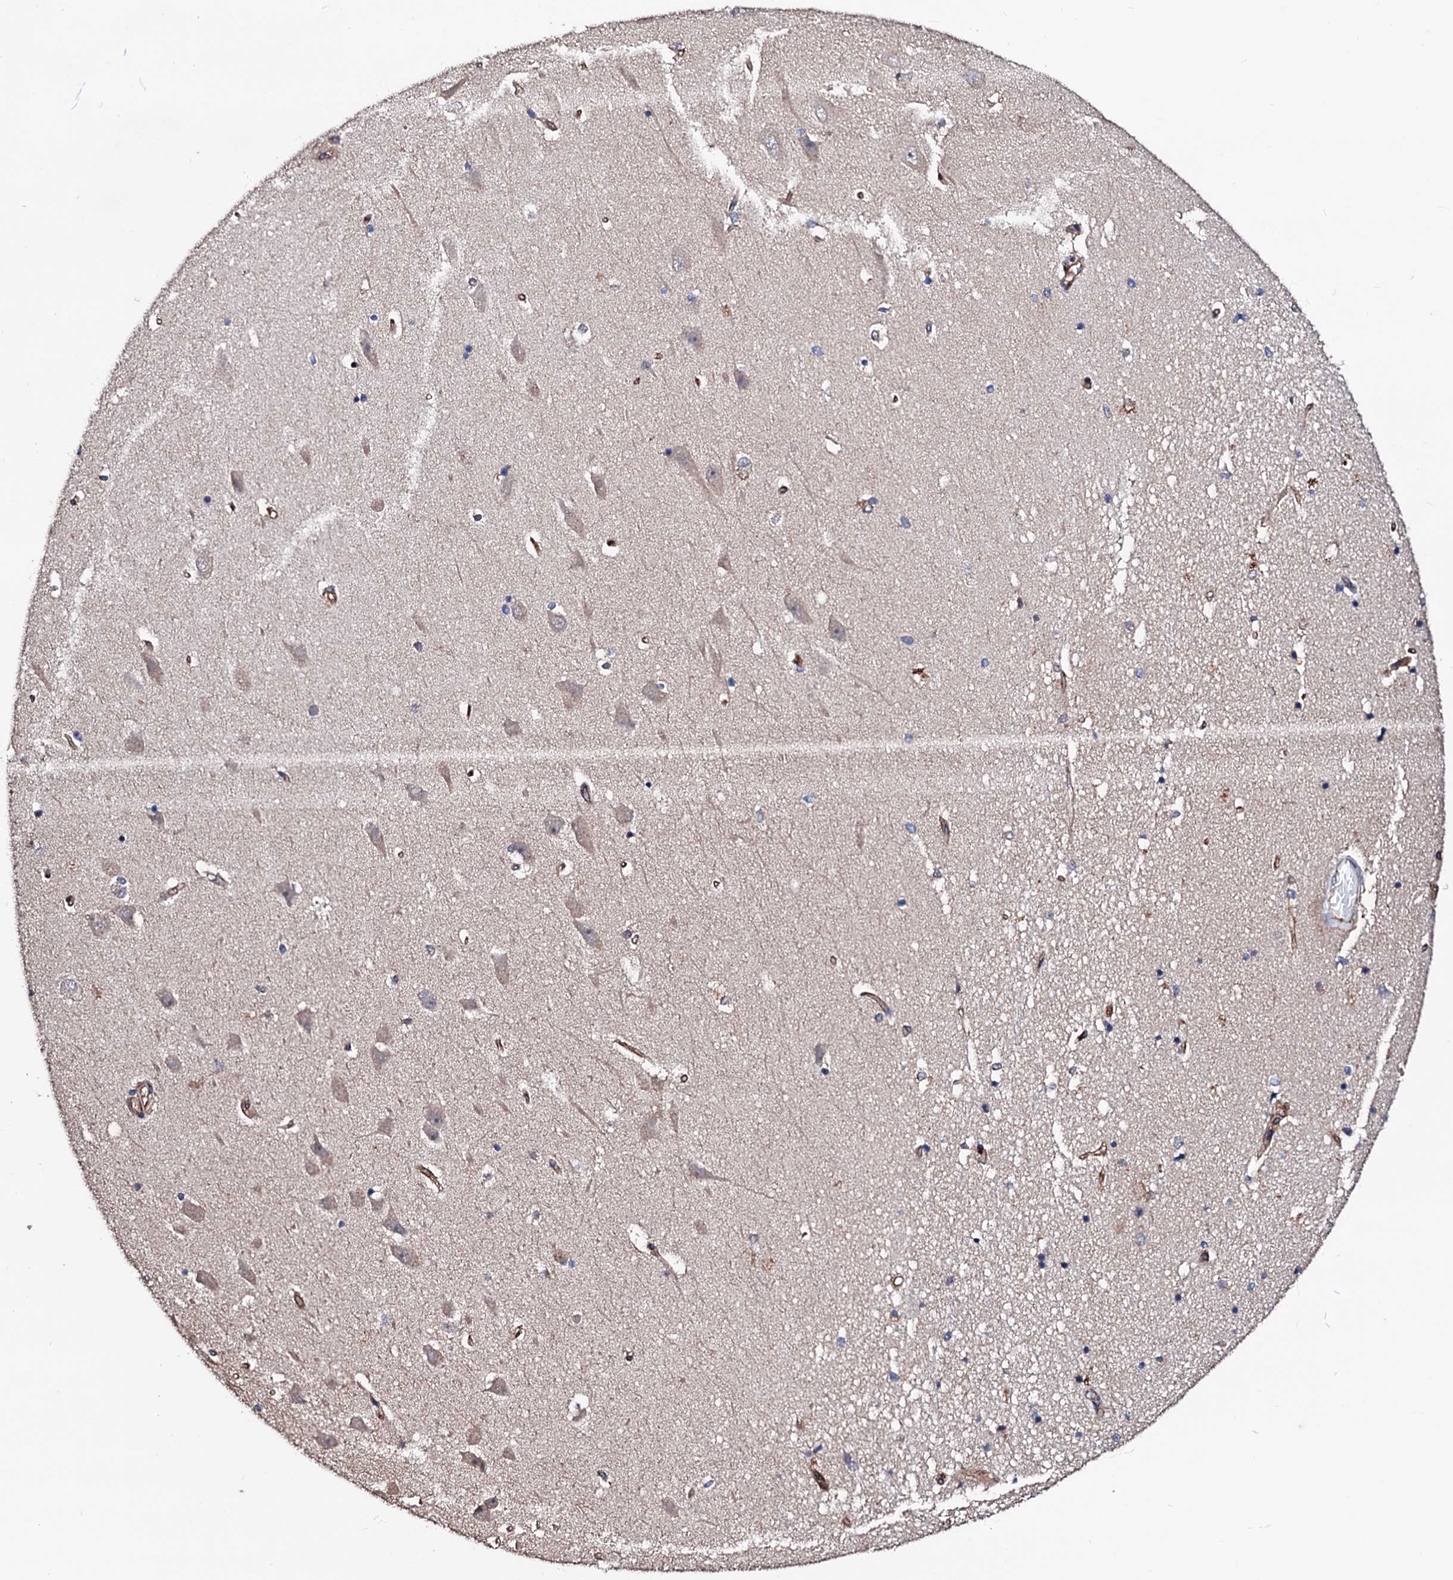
{"staining": {"intensity": "negative", "quantity": "none", "location": "none"}, "tissue": "hippocampus", "cell_type": "Glial cells", "image_type": "normal", "snomed": [{"axis": "morphology", "description": "Normal tissue, NOS"}, {"axis": "topography", "description": "Hippocampus"}], "caption": "Photomicrograph shows no significant protein positivity in glial cells of benign hippocampus.", "gene": "TBCEL", "patient": {"sex": "male", "age": 45}}